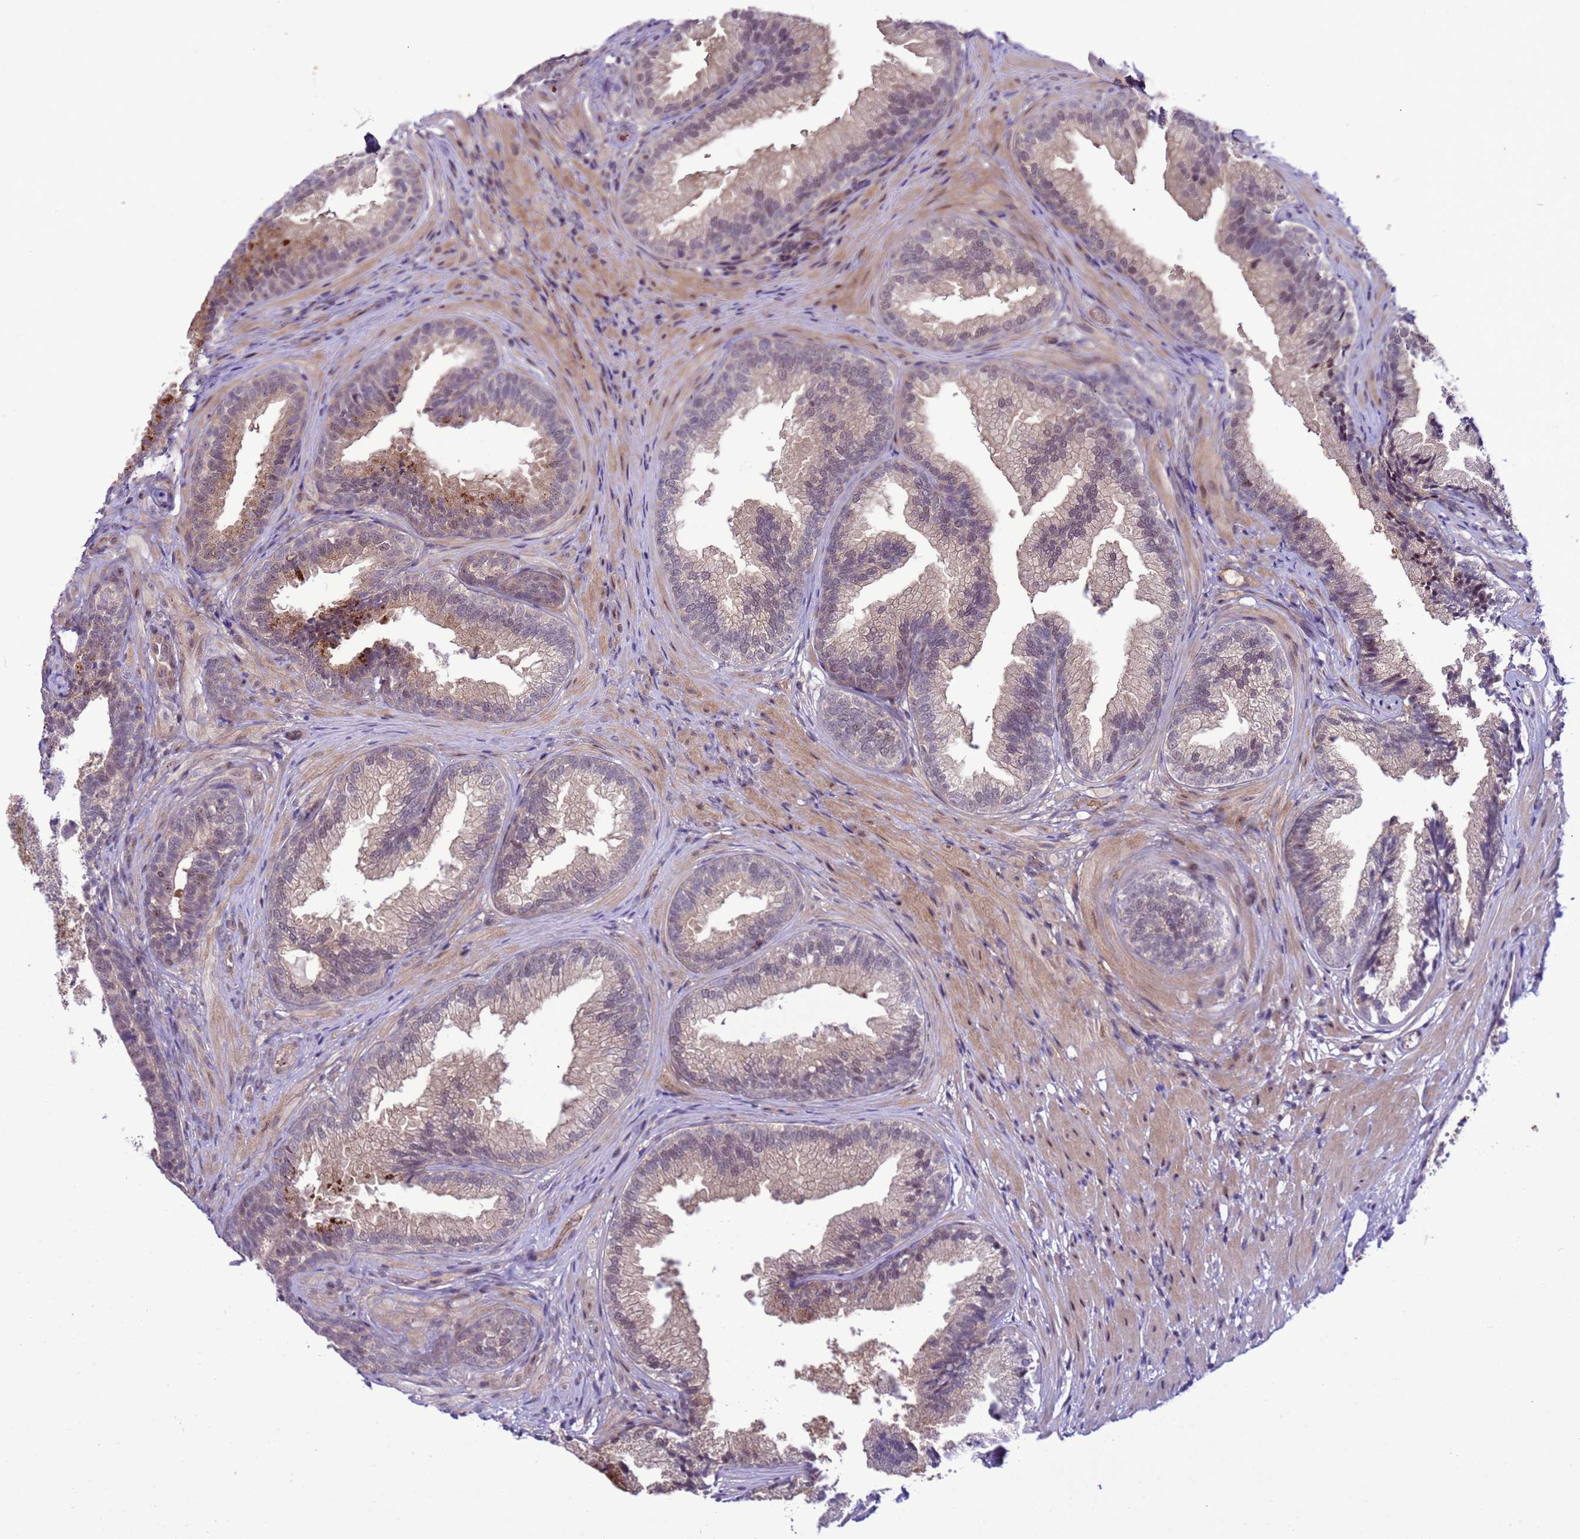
{"staining": {"intensity": "moderate", "quantity": "25%-75%", "location": "cytoplasmic/membranous,nuclear"}, "tissue": "prostate", "cell_type": "Glandular cells", "image_type": "normal", "snomed": [{"axis": "morphology", "description": "Normal tissue, NOS"}, {"axis": "topography", "description": "Prostate"}], "caption": "IHC histopathology image of benign prostate: prostate stained using immunohistochemistry shows medium levels of moderate protein expression localized specifically in the cytoplasmic/membranous,nuclear of glandular cells, appearing as a cytoplasmic/membranous,nuclear brown color.", "gene": "GEN1", "patient": {"sex": "male", "age": 76}}